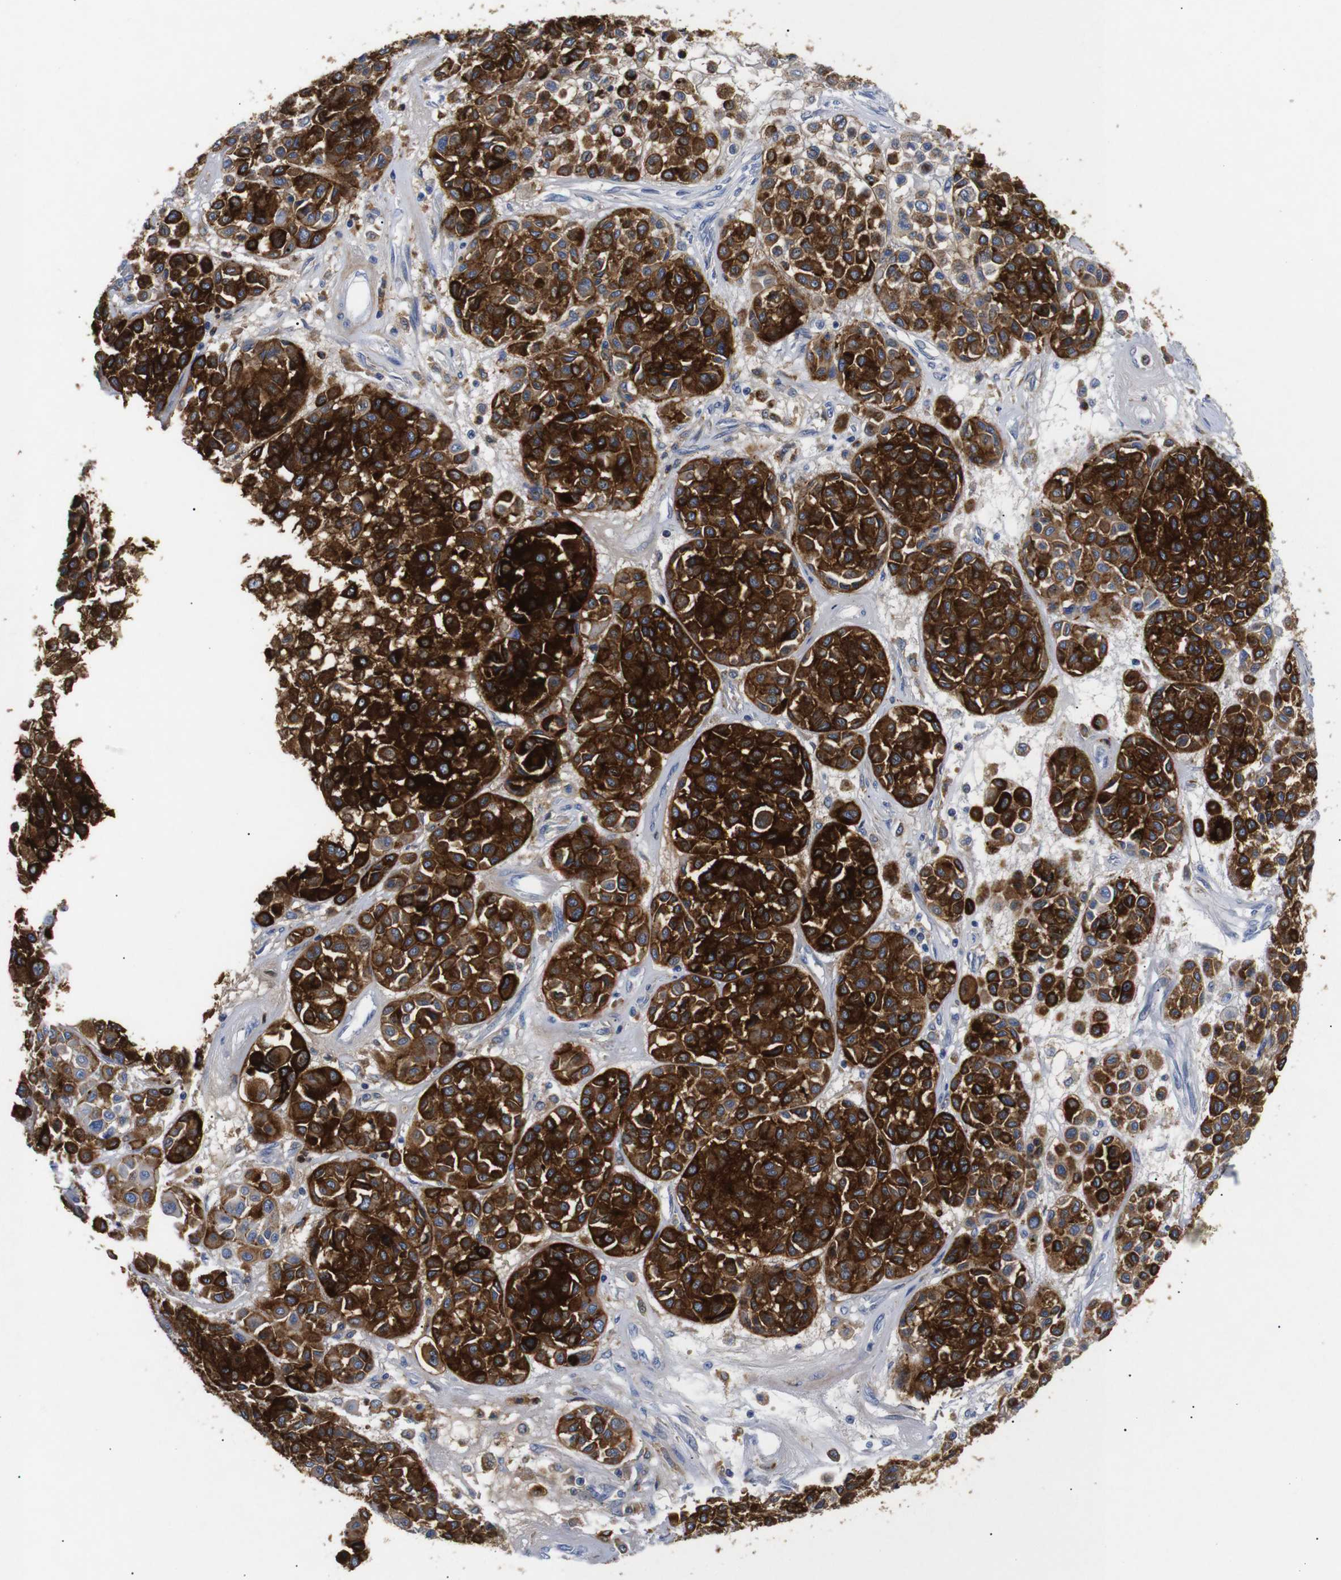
{"staining": {"intensity": "strong", "quantity": ">75%", "location": "cytoplasmic/membranous"}, "tissue": "melanoma", "cell_type": "Tumor cells", "image_type": "cancer", "snomed": [{"axis": "morphology", "description": "Malignant melanoma, Metastatic site"}, {"axis": "topography", "description": "Soft tissue"}], "caption": "Immunohistochemical staining of human melanoma reveals high levels of strong cytoplasmic/membranous positivity in approximately >75% of tumor cells.", "gene": "SDCBP", "patient": {"sex": "male", "age": 41}}